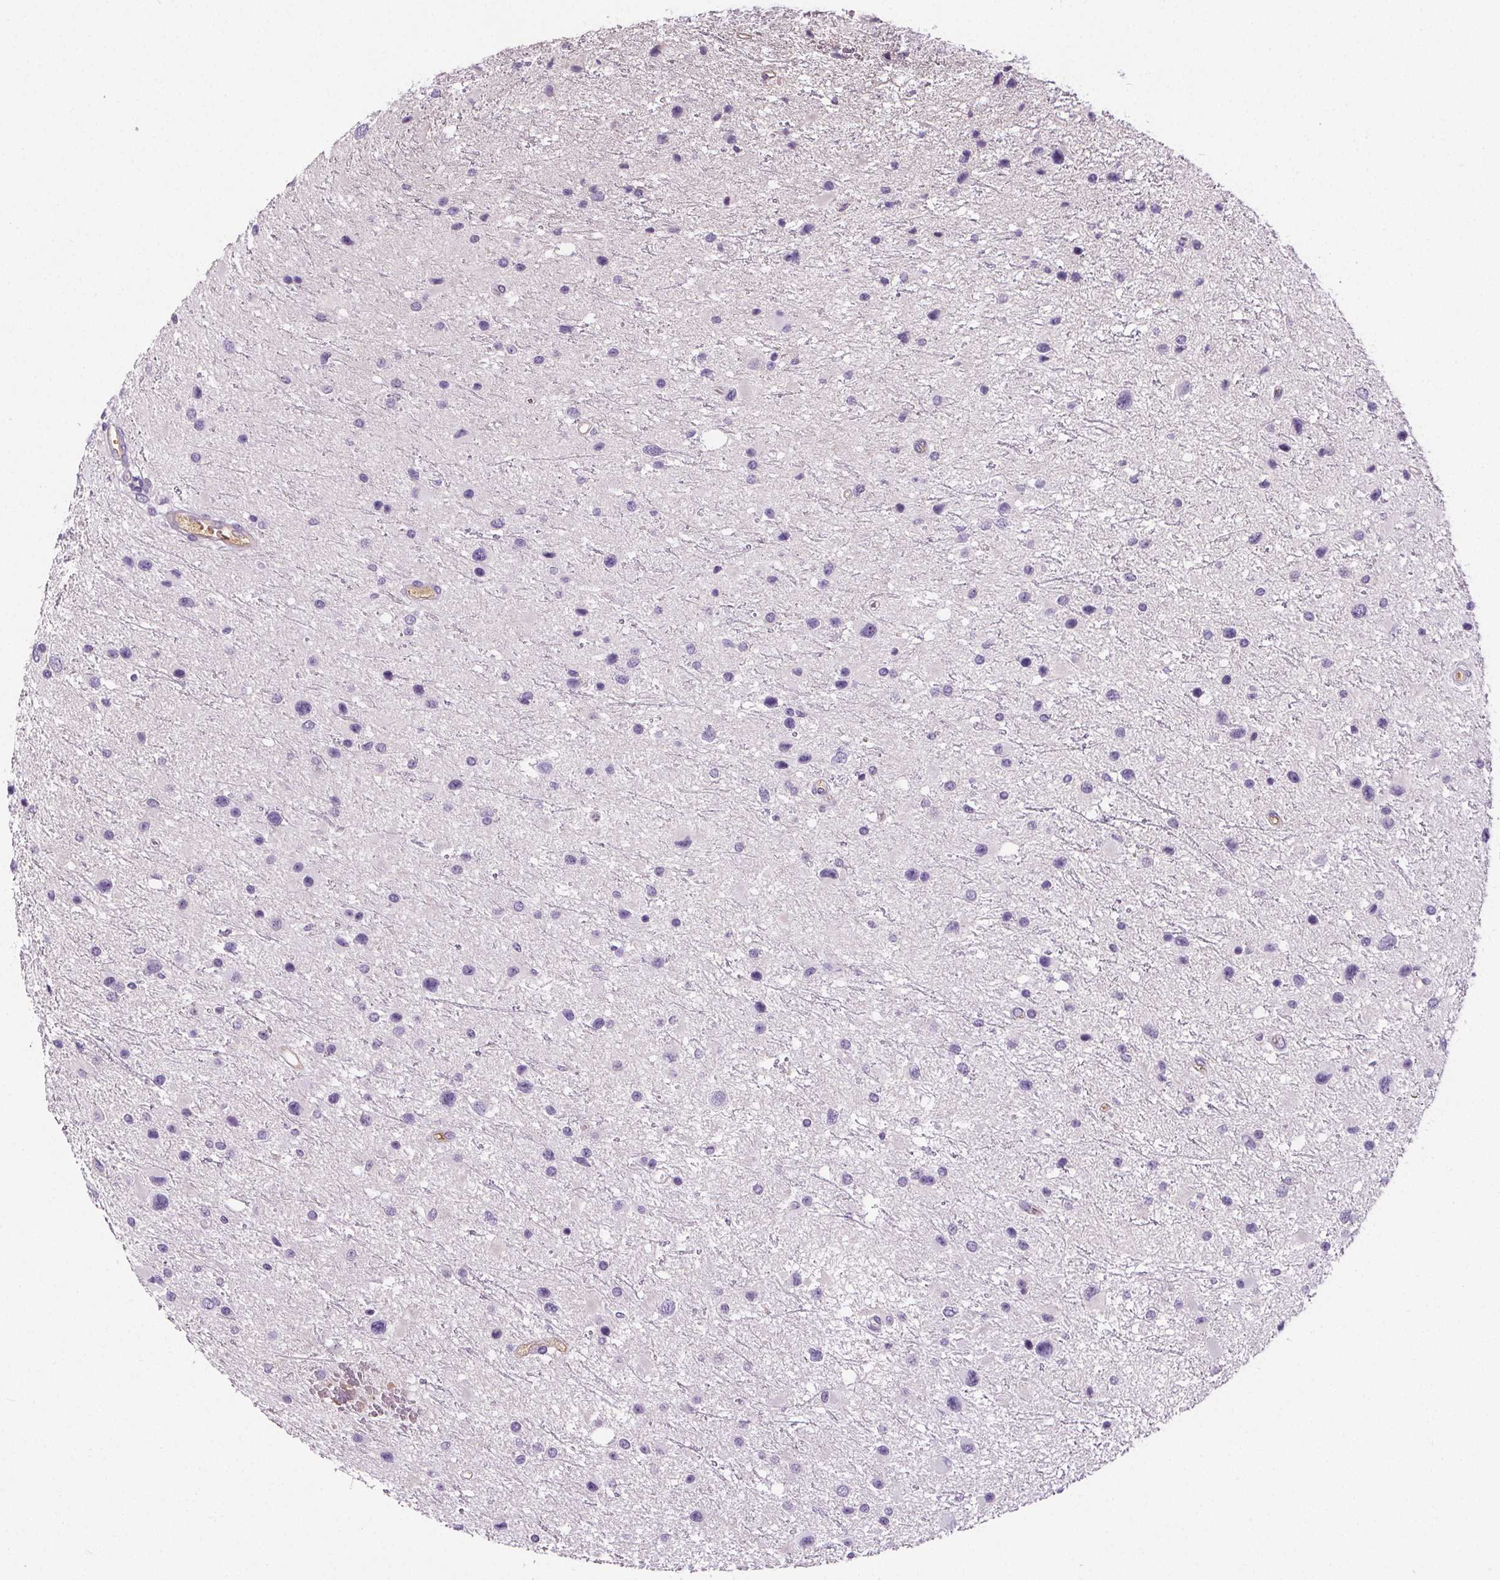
{"staining": {"intensity": "negative", "quantity": "none", "location": "none"}, "tissue": "glioma", "cell_type": "Tumor cells", "image_type": "cancer", "snomed": [{"axis": "morphology", "description": "Glioma, malignant, Low grade"}, {"axis": "topography", "description": "Brain"}], "caption": "Immunohistochemistry image of human malignant low-grade glioma stained for a protein (brown), which shows no positivity in tumor cells.", "gene": "CD5L", "patient": {"sex": "female", "age": 32}}